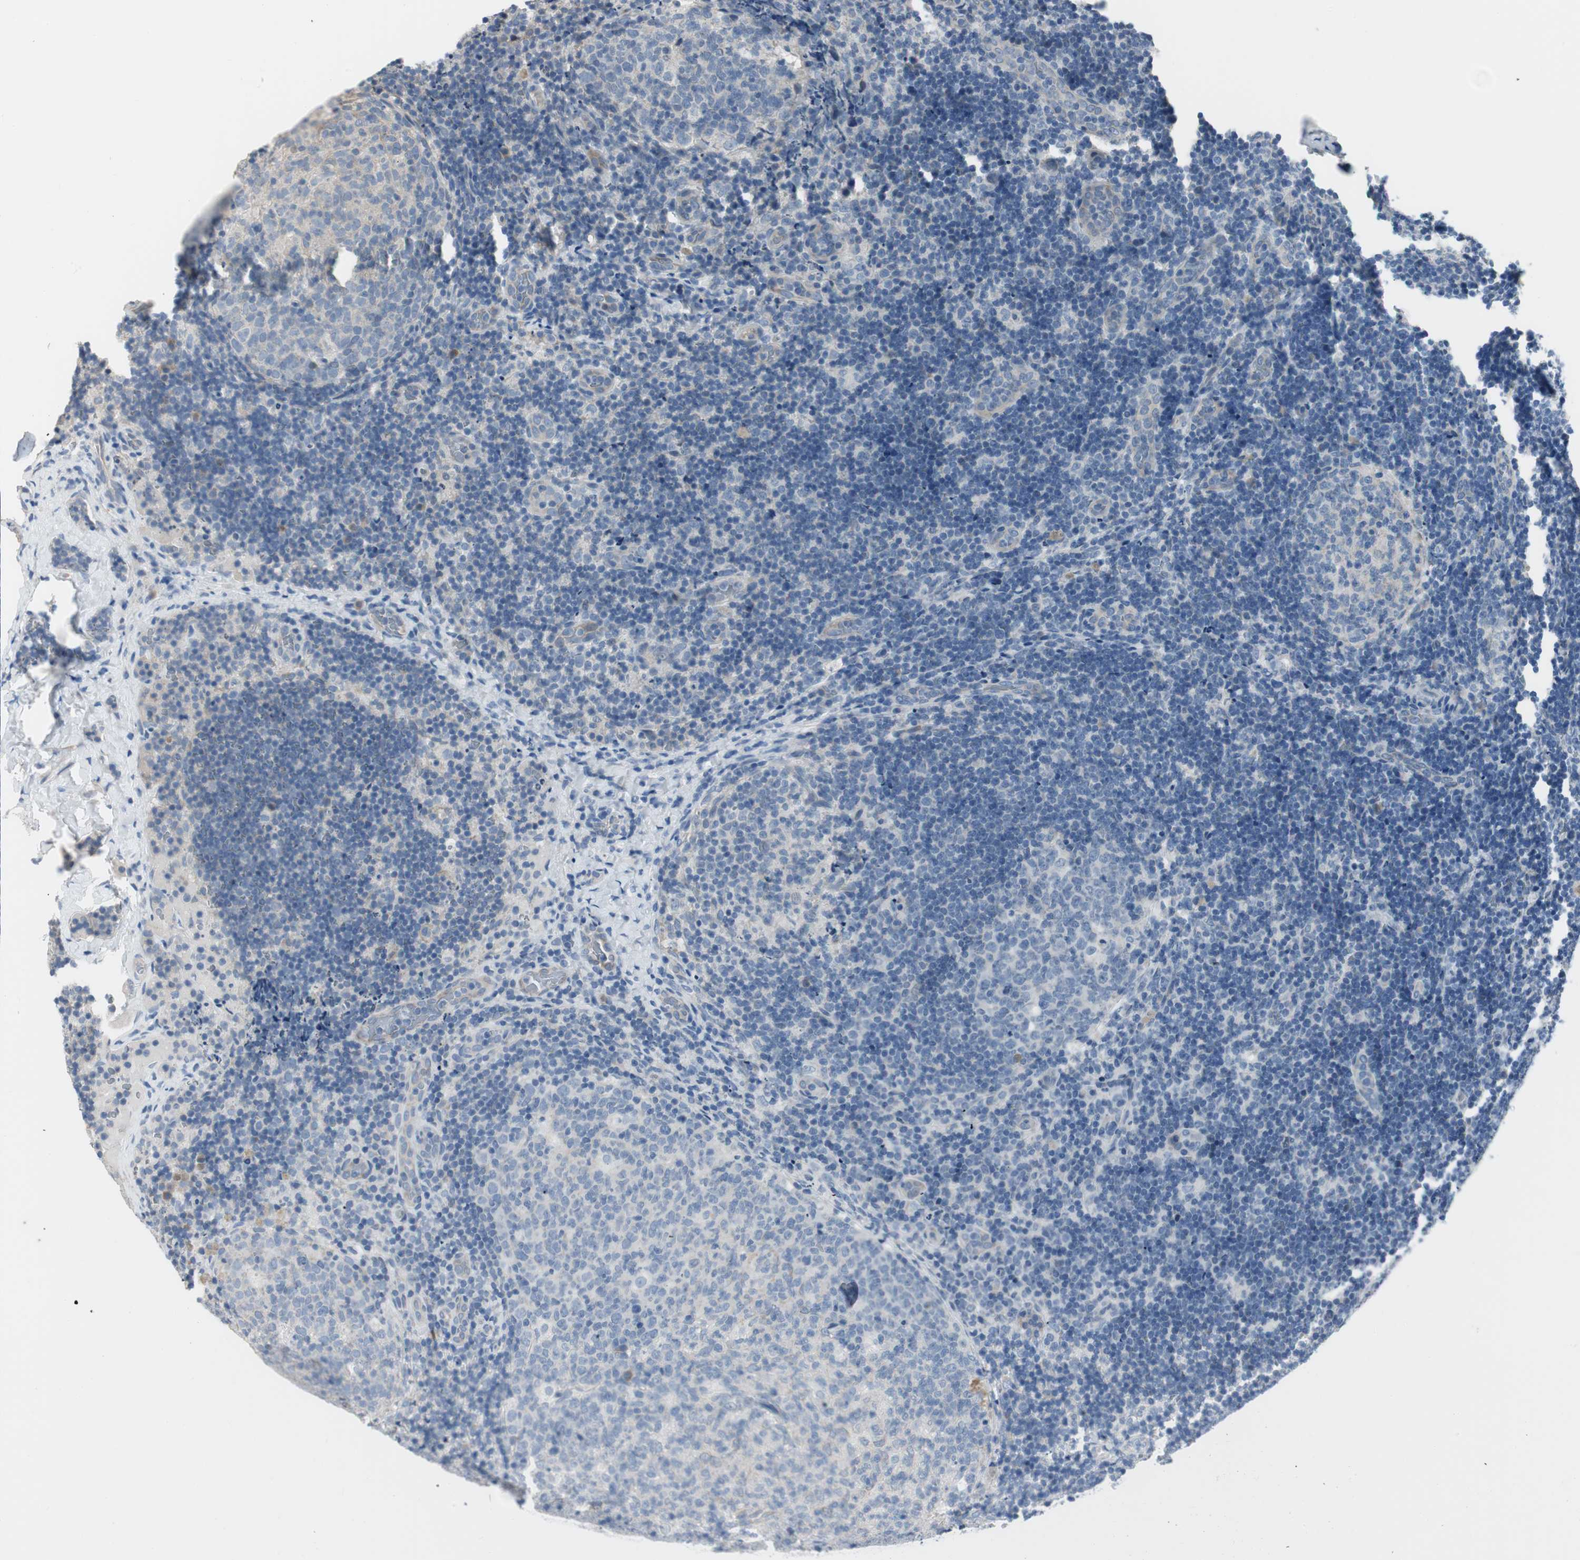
{"staining": {"intensity": "negative", "quantity": "none", "location": "none"}, "tissue": "lymph node", "cell_type": "Germinal center cells", "image_type": "normal", "snomed": [{"axis": "morphology", "description": "Normal tissue, NOS"}, {"axis": "topography", "description": "Lymph node"}], "caption": "The photomicrograph demonstrates no staining of germinal center cells in unremarkable lymph node.", "gene": "SPINK4", "patient": {"sex": "female", "age": 14}}